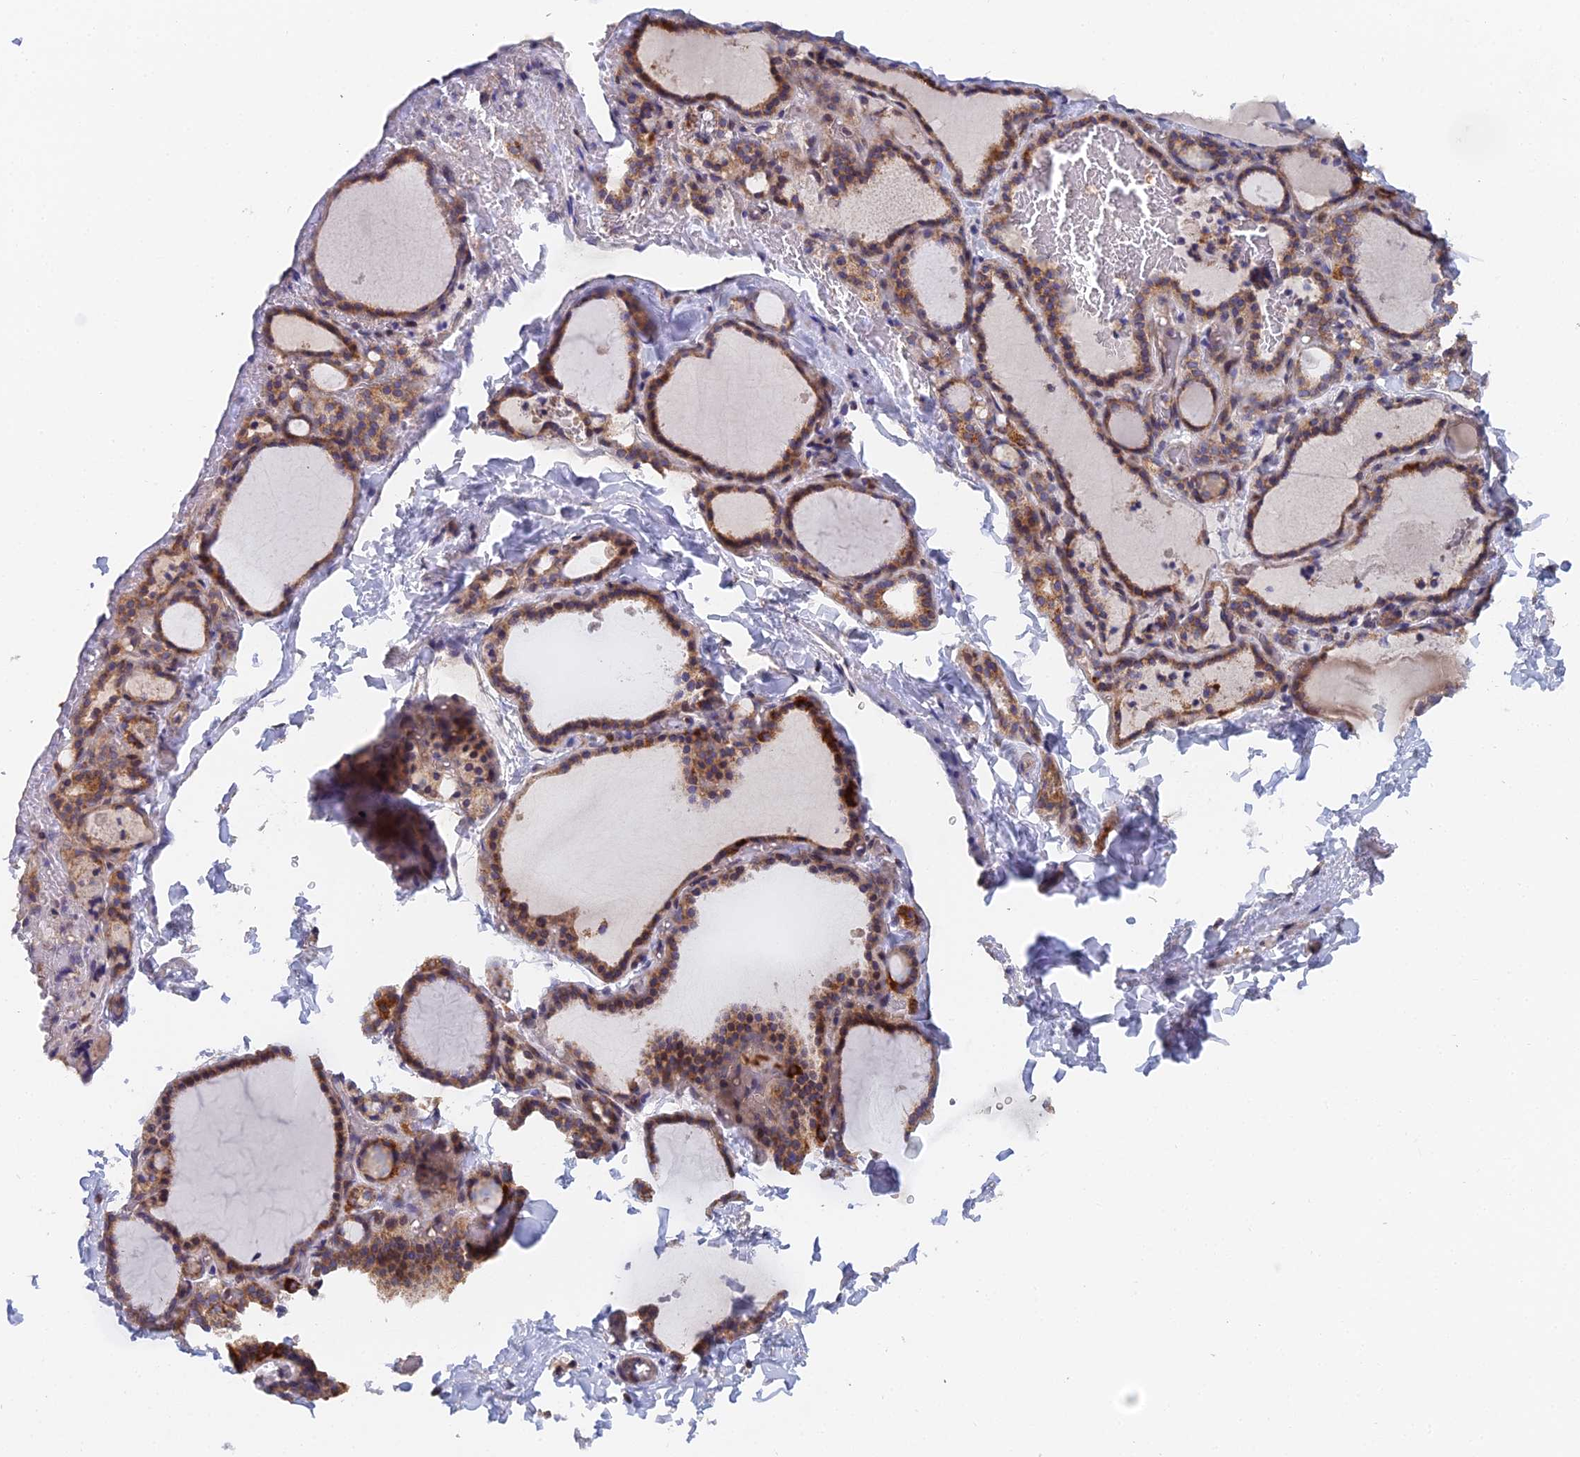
{"staining": {"intensity": "moderate", "quantity": ">75%", "location": "cytoplasmic/membranous"}, "tissue": "thyroid gland", "cell_type": "Glandular cells", "image_type": "normal", "snomed": [{"axis": "morphology", "description": "Normal tissue, NOS"}, {"axis": "topography", "description": "Thyroid gland"}], "caption": "This image displays unremarkable thyroid gland stained with immunohistochemistry (IHC) to label a protein in brown. The cytoplasmic/membranous of glandular cells show moderate positivity for the protein. Nuclei are counter-stained blue.", "gene": "ECSIT", "patient": {"sex": "female", "age": 22}}